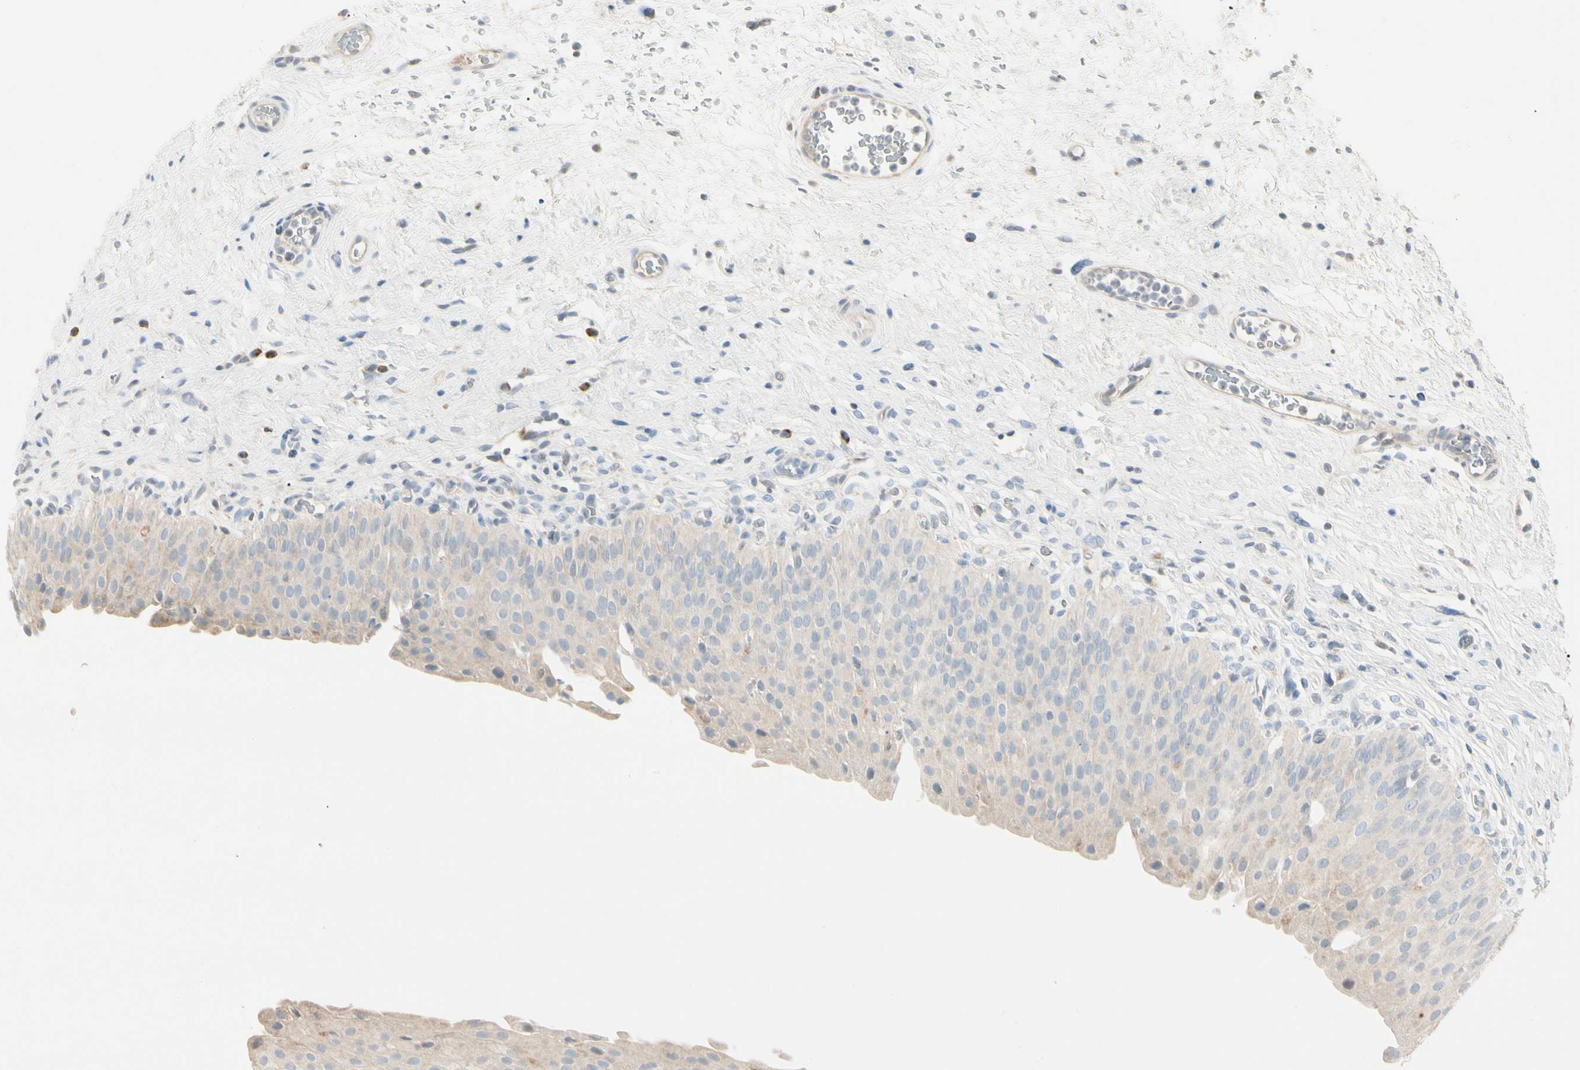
{"staining": {"intensity": "negative", "quantity": "none", "location": "none"}, "tissue": "urinary bladder", "cell_type": "Urothelial cells", "image_type": "normal", "snomed": [{"axis": "morphology", "description": "Normal tissue, NOS"}, {"axis": "morphology", "description": "Urothelial carcinoma, High grade"}, {"axis": "topography", "description": "Urinary bladder"}], "caption": "High magnification brightfield microscopy of normal urinary bladder stained with DAB (3,3'-diaminobenzidine) (brown) and counterstained with hematoxylin (blue): urothelial cells show no significant expression. (DAB immunohistochemistry with hematoxylin counter stain).", "gene": "ALDH18A1", "patient": {"sex": "male", "age": 46}}